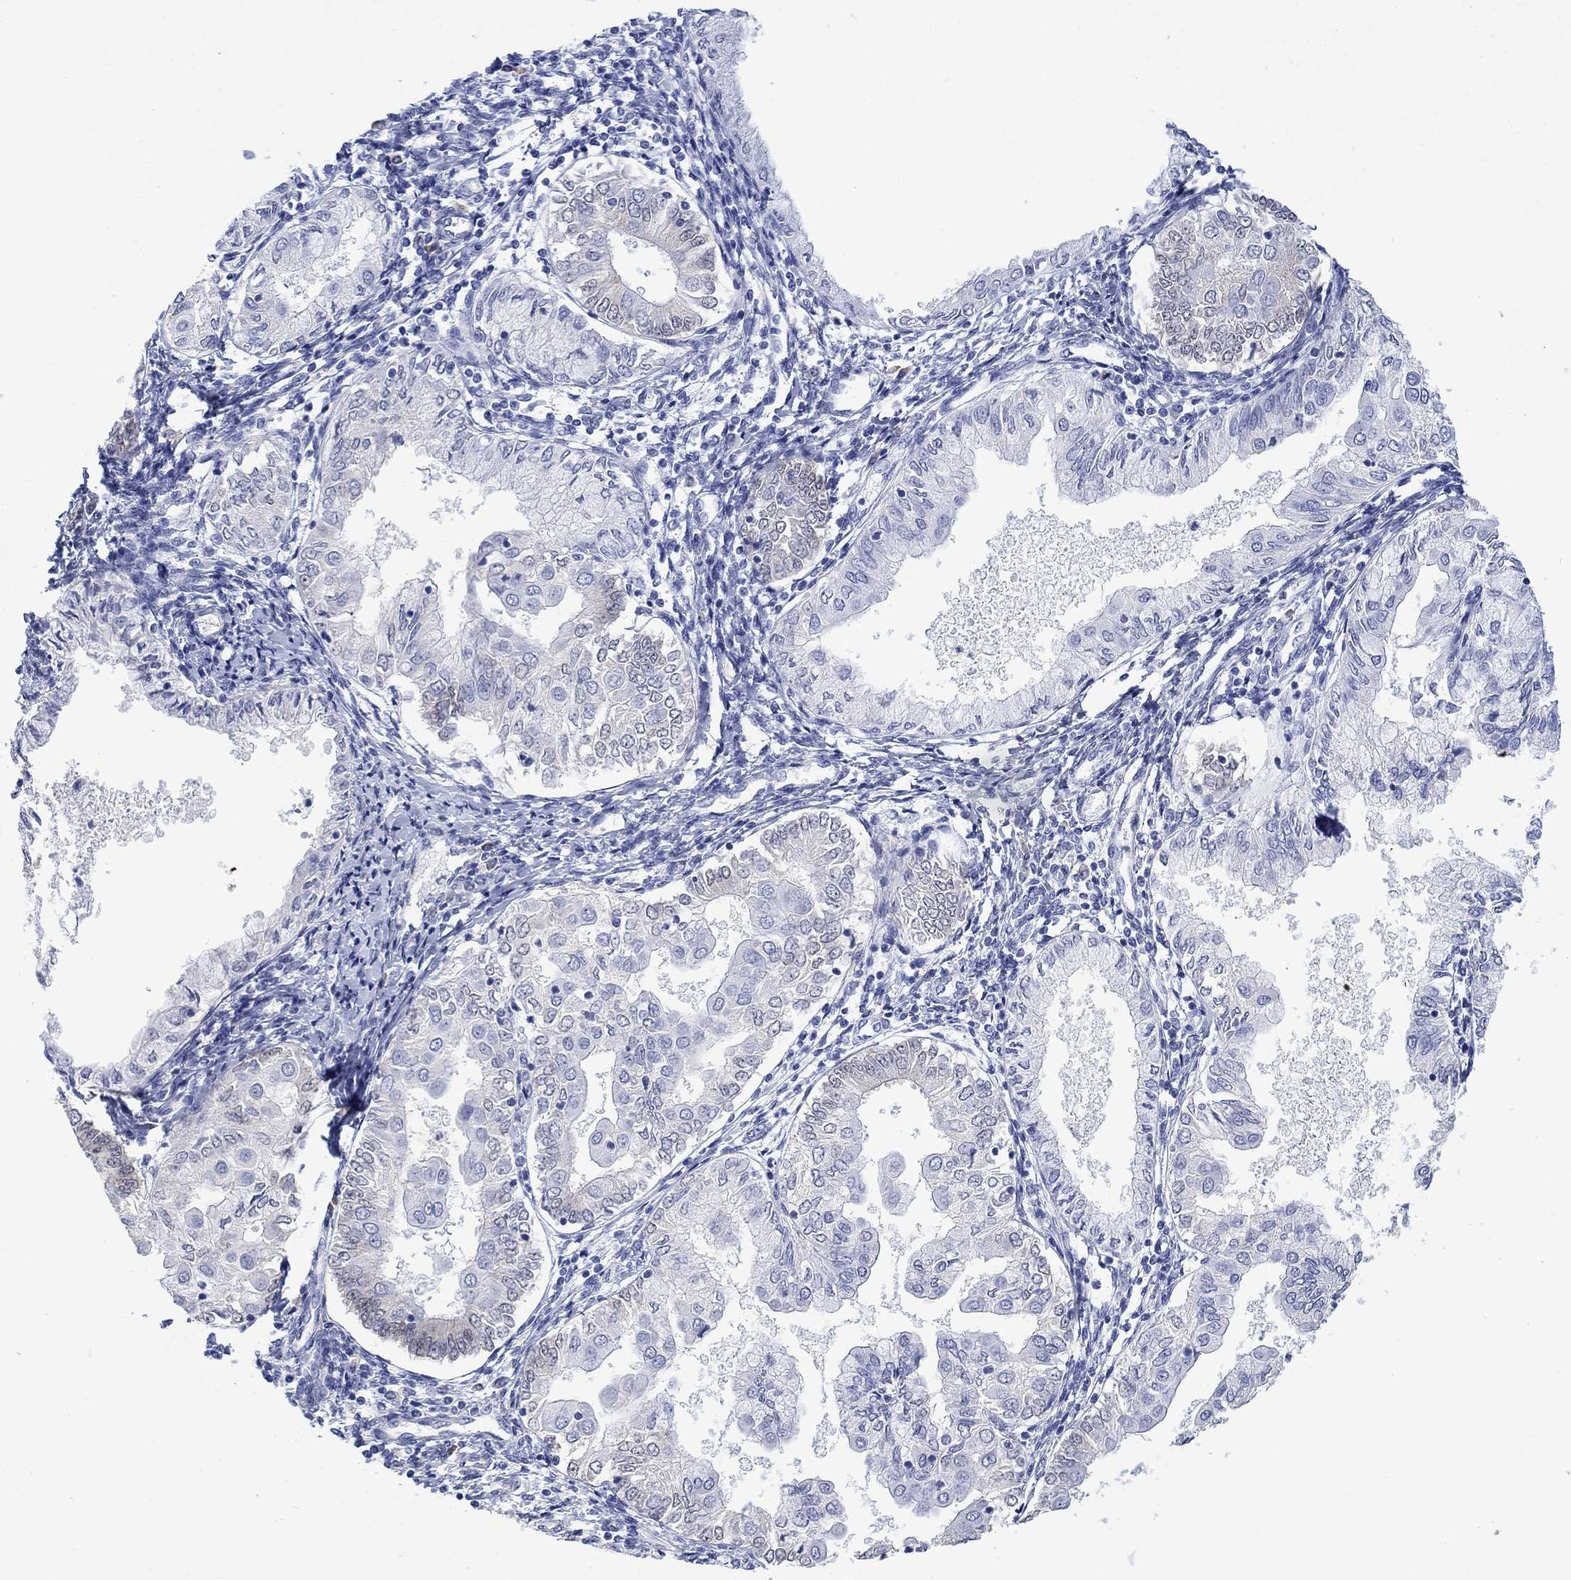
{"staining": {"intensity": "weak", "quantity": "<25%", "location": "cytoplasmic/membranous"}, "tissue": "endometrial cancer", "cell_type": "Tumor cells", "image_type": "cancer", "snomed": [{"axis": "morphology", "description": "Adenocarcinoma, NOS"}, {"axis": "topography", "description": "Endometrium"}], "caption": "High magnification brightfield microscopy of endometrial adenocarcinoma stained with DAB (brown) and counterstained with hematoxylin (blue): tumor cells show no significant expression.", "gene": "MSI1", "patient": {"sex": "female", "age": 68}}